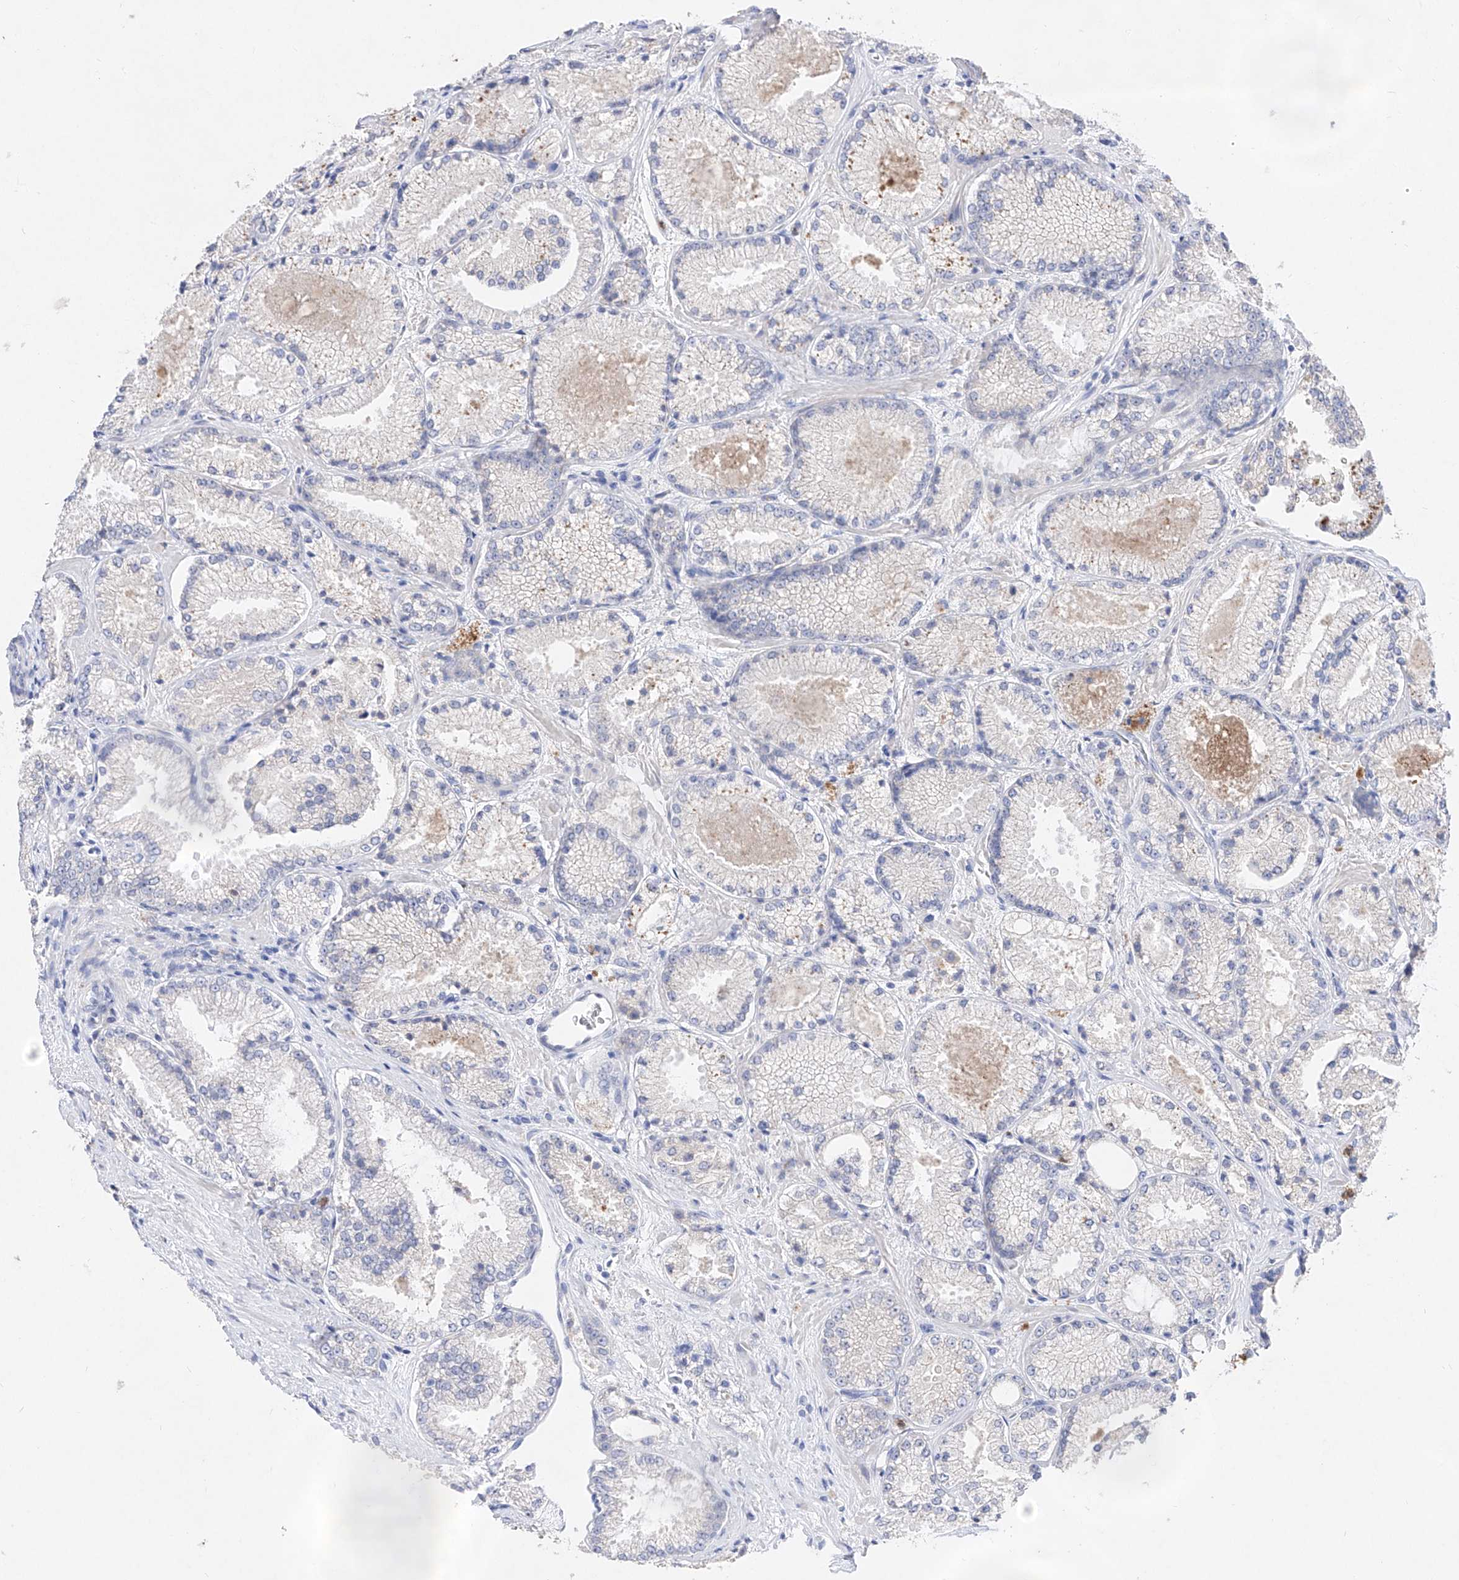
{"staining": {"intensity": "negative", "quantity": "none", "location": "none"}, "tissue": "prostate cancer", "cell_type": "Tumor cells", "image_type": "cancer", "snomed": [{"axis": "morphology", "description": "Adenocarcinoma, High grade"}, {"axis": "topography", "description": "Prostate"}], "caption": "Immunohistochemistry of prostate adenocarcinoma (high-grade) exhibits no staining in tumor cells.", "gene": "TM7SF2", "patient": {"sex": "male", "age": 73}}